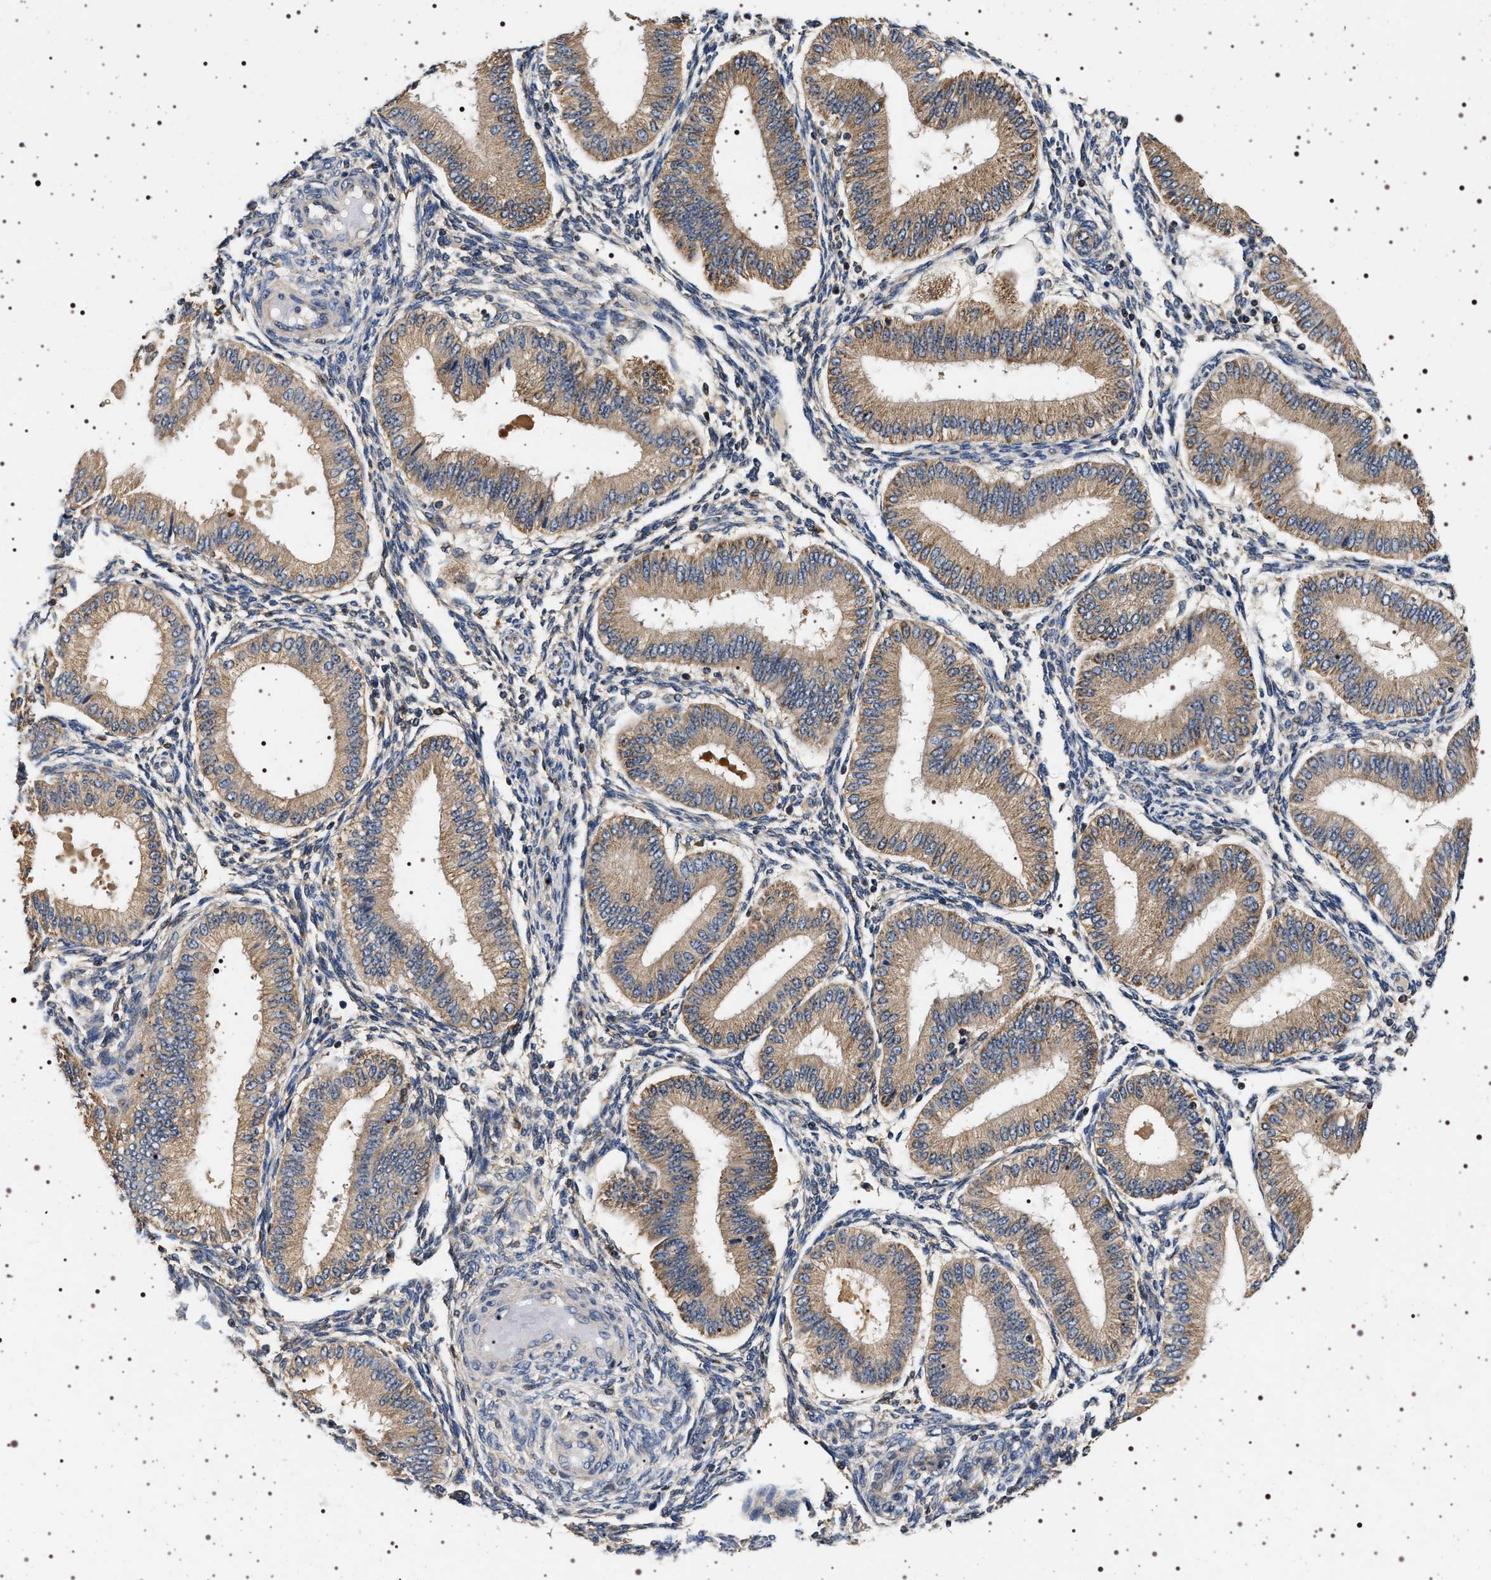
{"staining": {"intensity": "negative", "quantity": "none", "location": "none"}, "tissue": "endometrium", "cell_type": "Cells in endometrial stroma", "image_type": "normal", "snomed": [{"axis": "morphology", "description": "Normal tissue, NOS"}, {"axis": "topography", "description": "Endometrium"}], "caption": "High power microscopy photomicrograph of an immunohistochemistry photomicrograph of unremarkable endometrium, revealing no significant staining in cells in endometrial stroma.", "gene": "DCBLD2", "patient": {"sex": "female", "age": 39}}